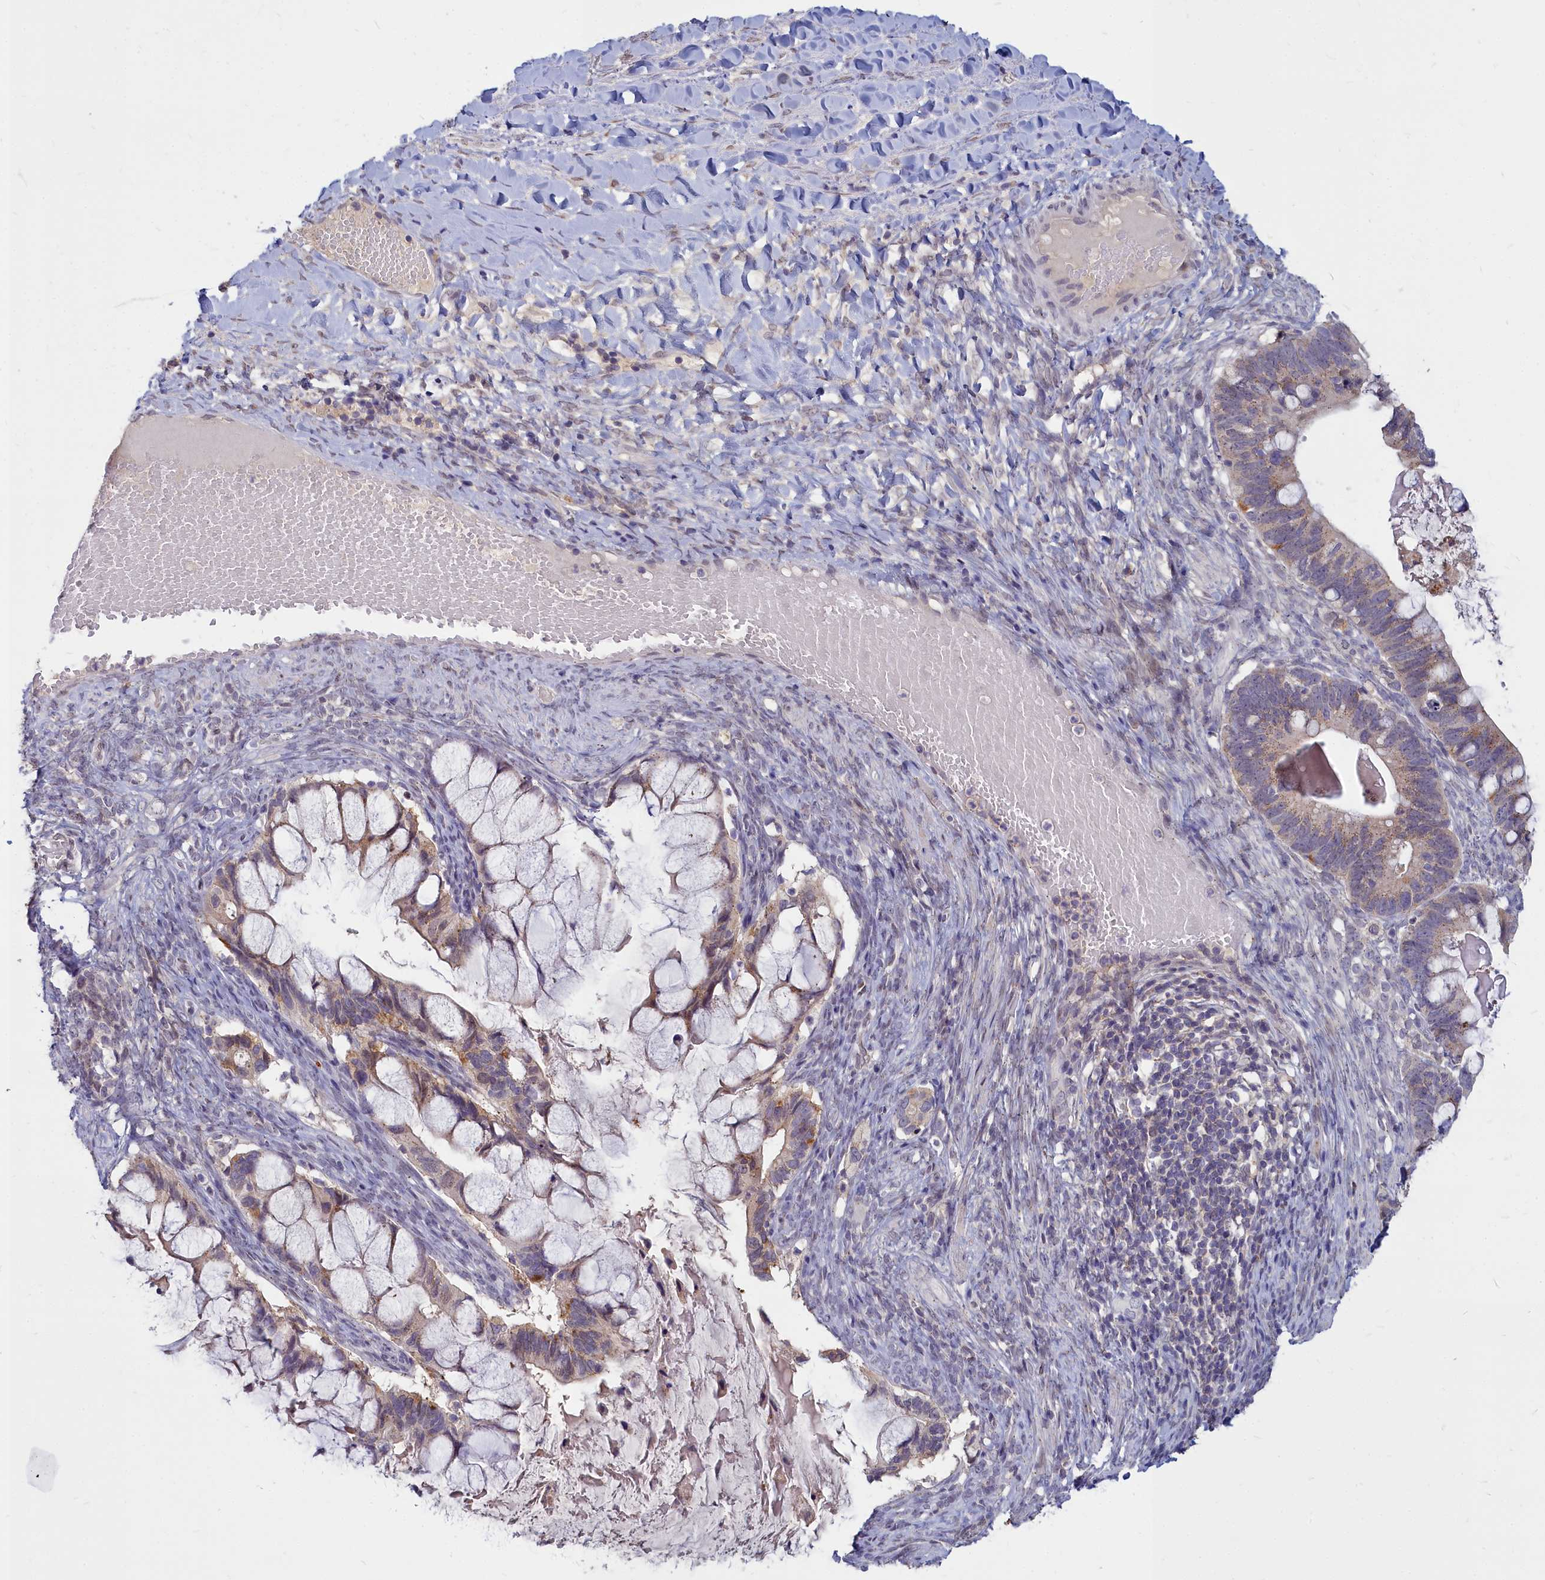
{"staining": {"intensity": "weak", "quantity": "25%-75%", "location": "cytoplasmic/membranous"}, "tissue": "ovarian cancer", "cell_type": "Tumor cells", "image_type": "cancer", "snomed": [{"axis": "morphology", "description": "Cystadenocarcinoma, mucinous, NOS"}, {"axis": "topography", "description": "Ovary"}], "caption": "The histopathology image reveals a brown stain indicating the presence of a protein in the cytoplasmic/membranous of tumor cells in ovarian cancer.", "gene": "NOXA1", "patient": {"sex": "female", "age": 61}}